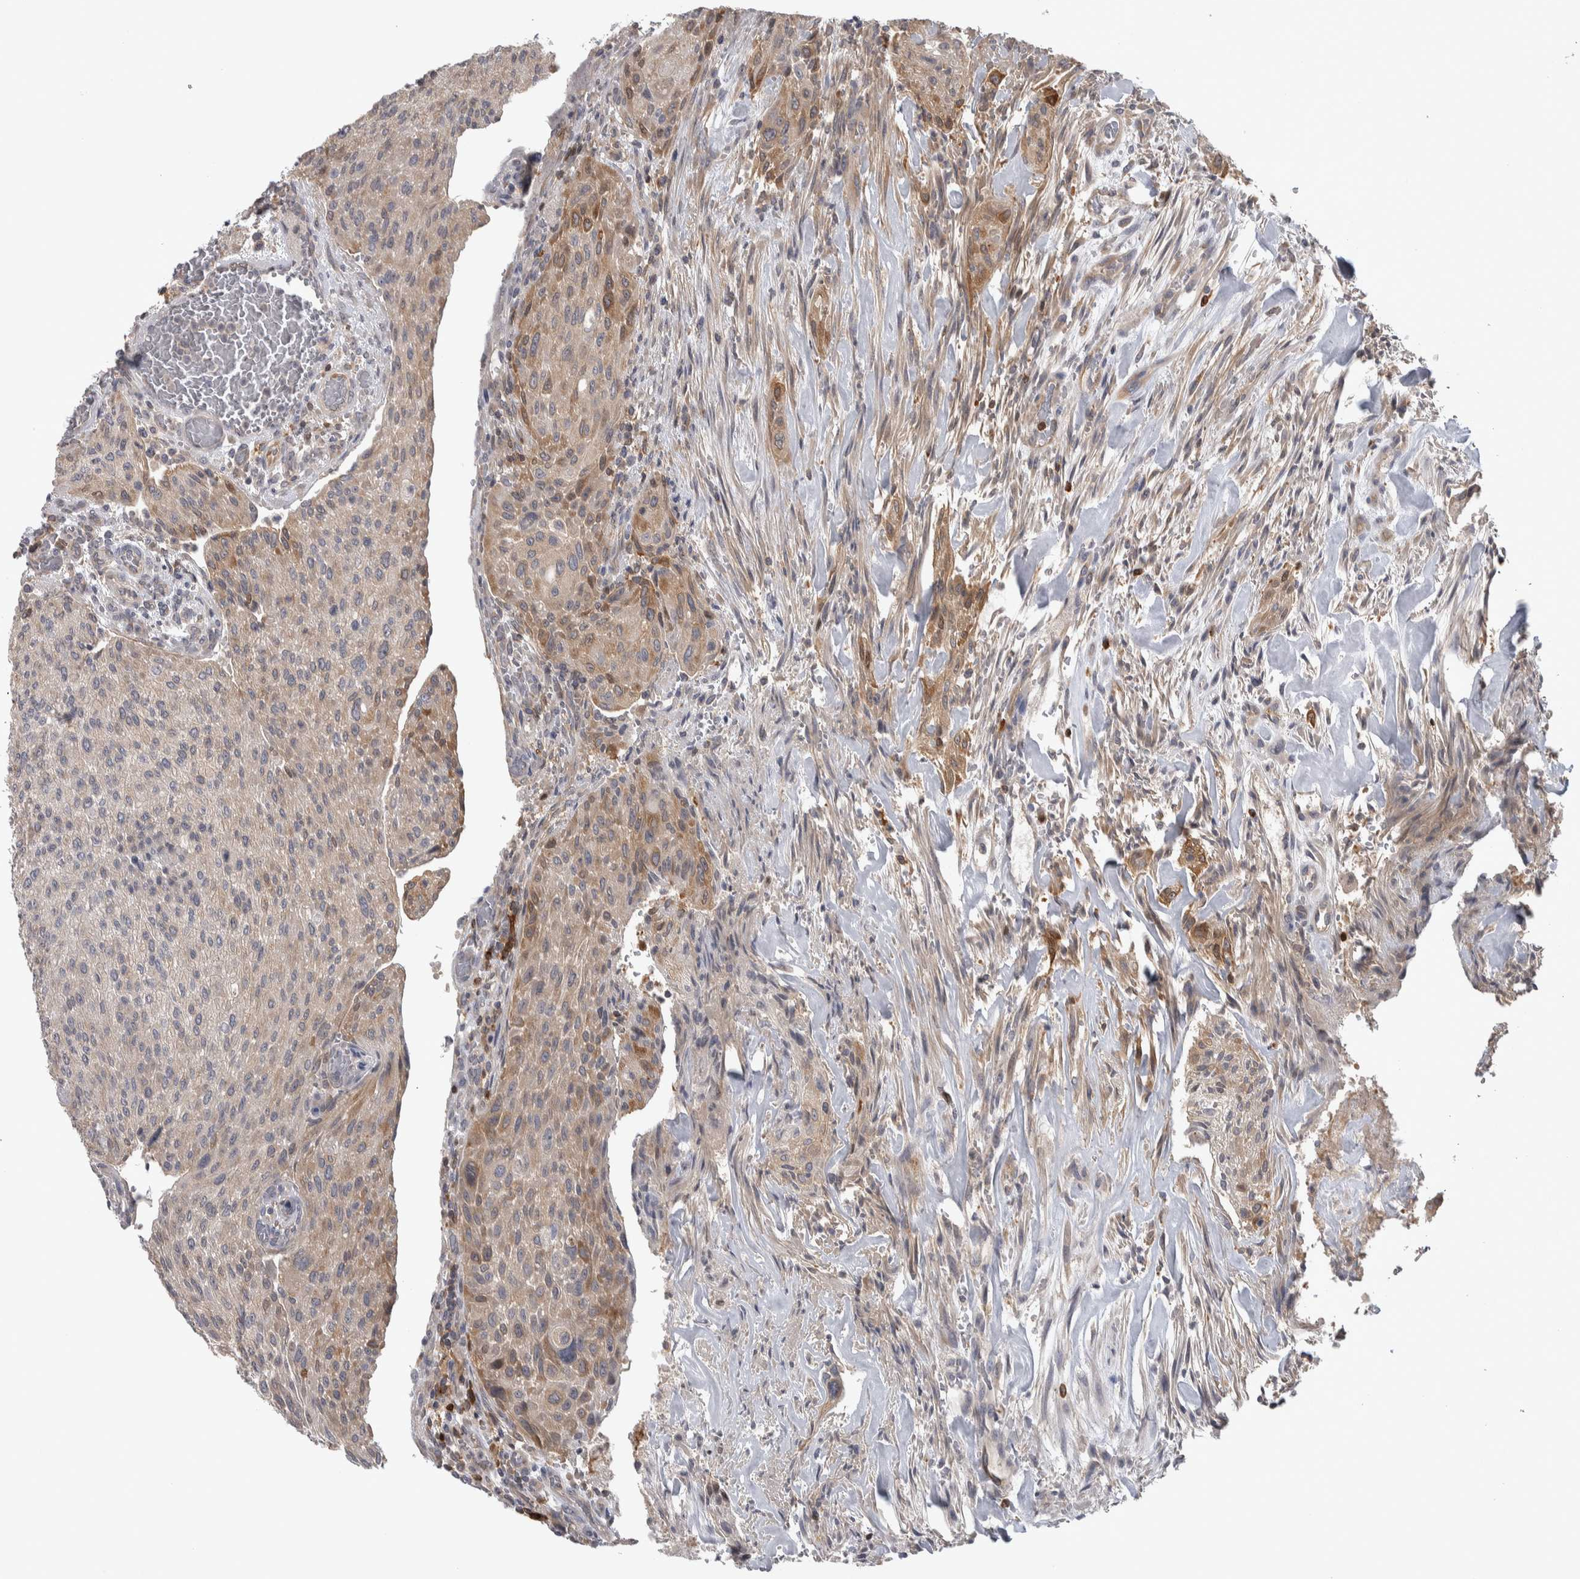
{"staining": {"intensity": "weak", "quantity": ">75%", "location": "cytoplasmic/membranous"}, "tissue": "urothelial cancer", "cell_type": "Tumor cells", "image_type": "cancer", "snomed": [{"axis": "morphology", "description": "Urothelial carcinoma, Low grade"}, {"axis": "morphology", "description": "Urothelial carcinoma, High grade"}, {"axis": "topography", "description": "Urinary bladder"}], "caption": "Urothelial cancer stained with a brown dye exhibits weak cytoplasmic/membranous positive expression in approximately >75% of tumor cells.", "gene": "NFKB2", "patient": {"sex": "male", "age": 35}}